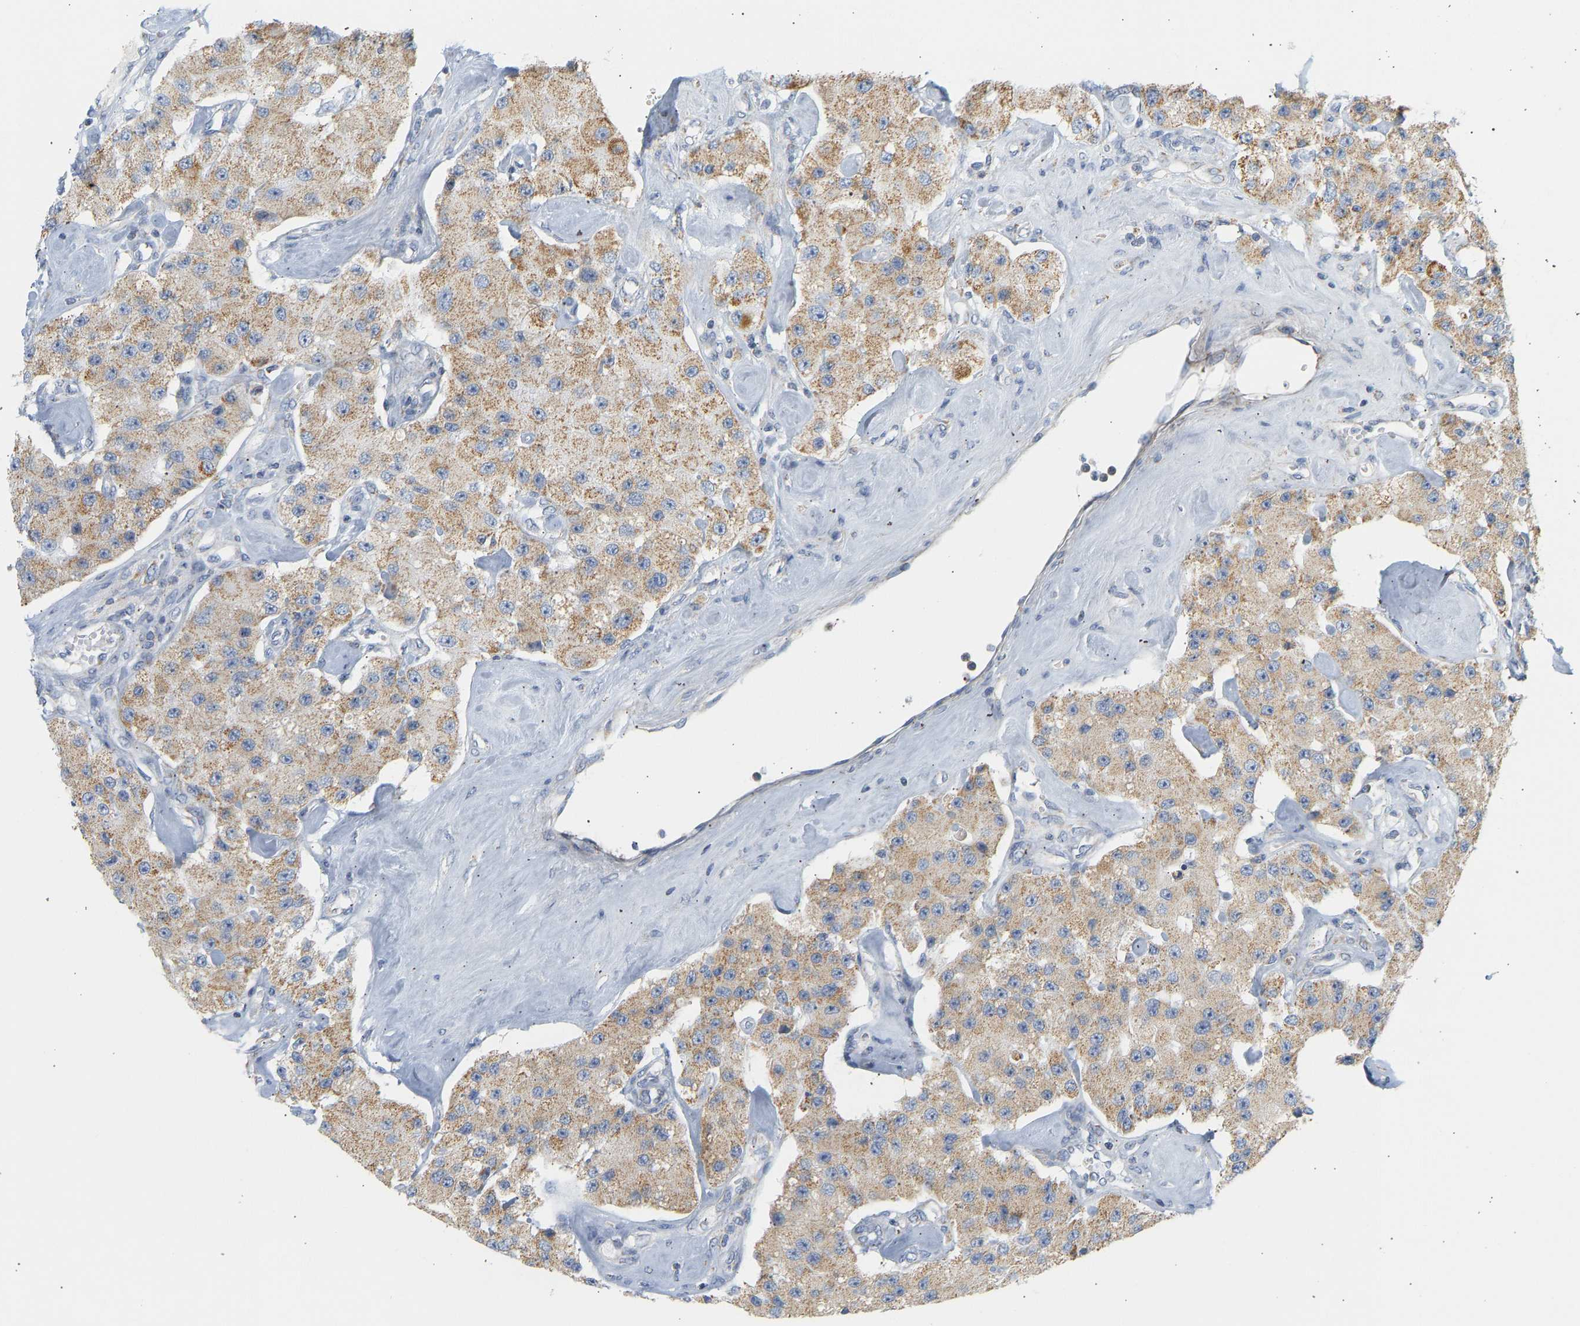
{"staining": {"intensity": "moderate", "quantity": ">75%", "location": "cytoplasmic/membranous"}, "tissue": "carcinoid", "cell_type": "Tumor cells", "image_type": "cancer", "snomed": [{"axis": "morphology", "description": "Carcinoid, malignant, NOS"}, {"axis": "topography", "description": "Pancreas"}], "caption": "High-power microscopy captured an immunohistochemistry (IHC) photomicrograph of malignant carcinoid, revealing moderate cytoplasmic/membranous expression in approximately >75% of tumor cells.", "gene": "GRPEL2", "patient": {"sex": "male", "age": 41}}